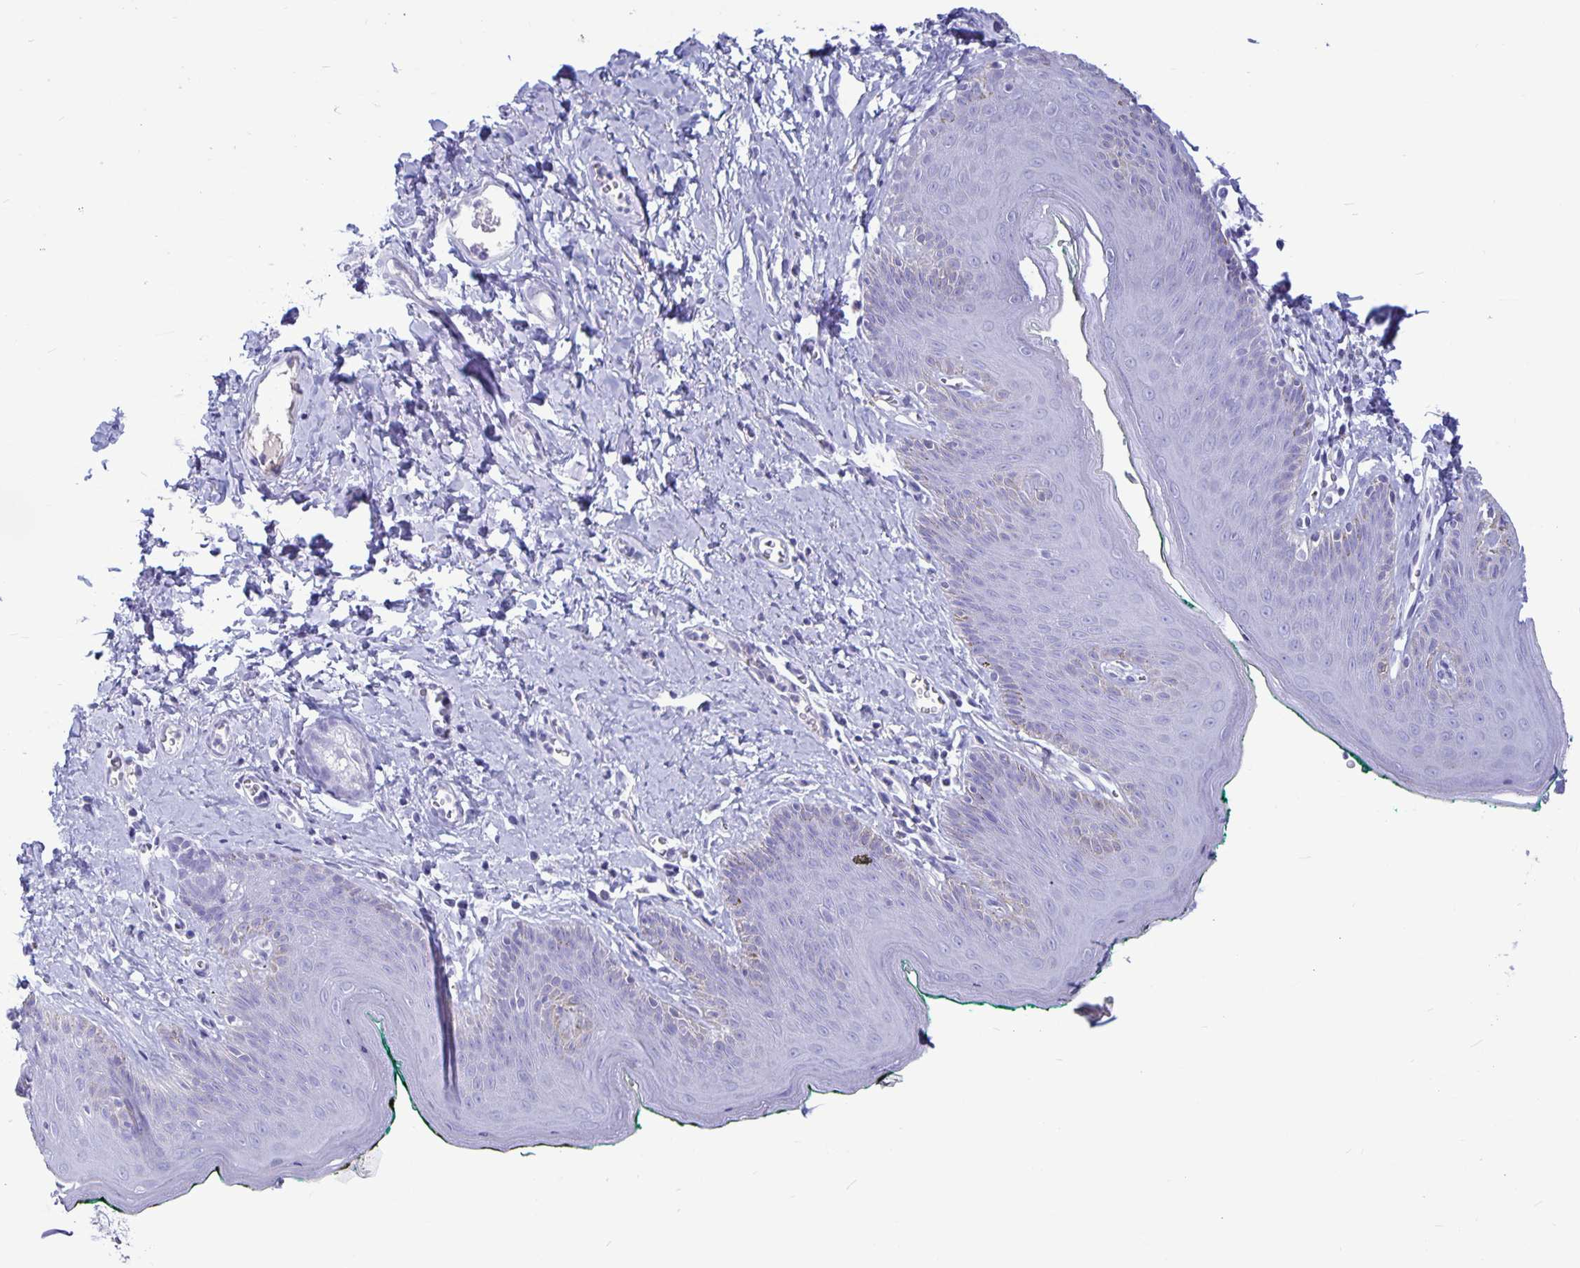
{"staining": {"intensity": "negative", "quantity": "none", "location": "none"}, "tissue": "skin", "cell_type": "Epidermal cells", "image_type": "normal", "snomed": [{"axis": "morphology", "description": "Normal tissue, NOS"}, {"axis": "topography", "description": "Vulva"}, {"axis": "topography", "description": "Peripheral nerve tissue"}], "caption": "Immunohistochemistry of benign skin displays no expression in epidermal cells. Nuclei are stained in blue.", "gene": "BPIFA3", "patient": {"sex": "female", "age": 66}}